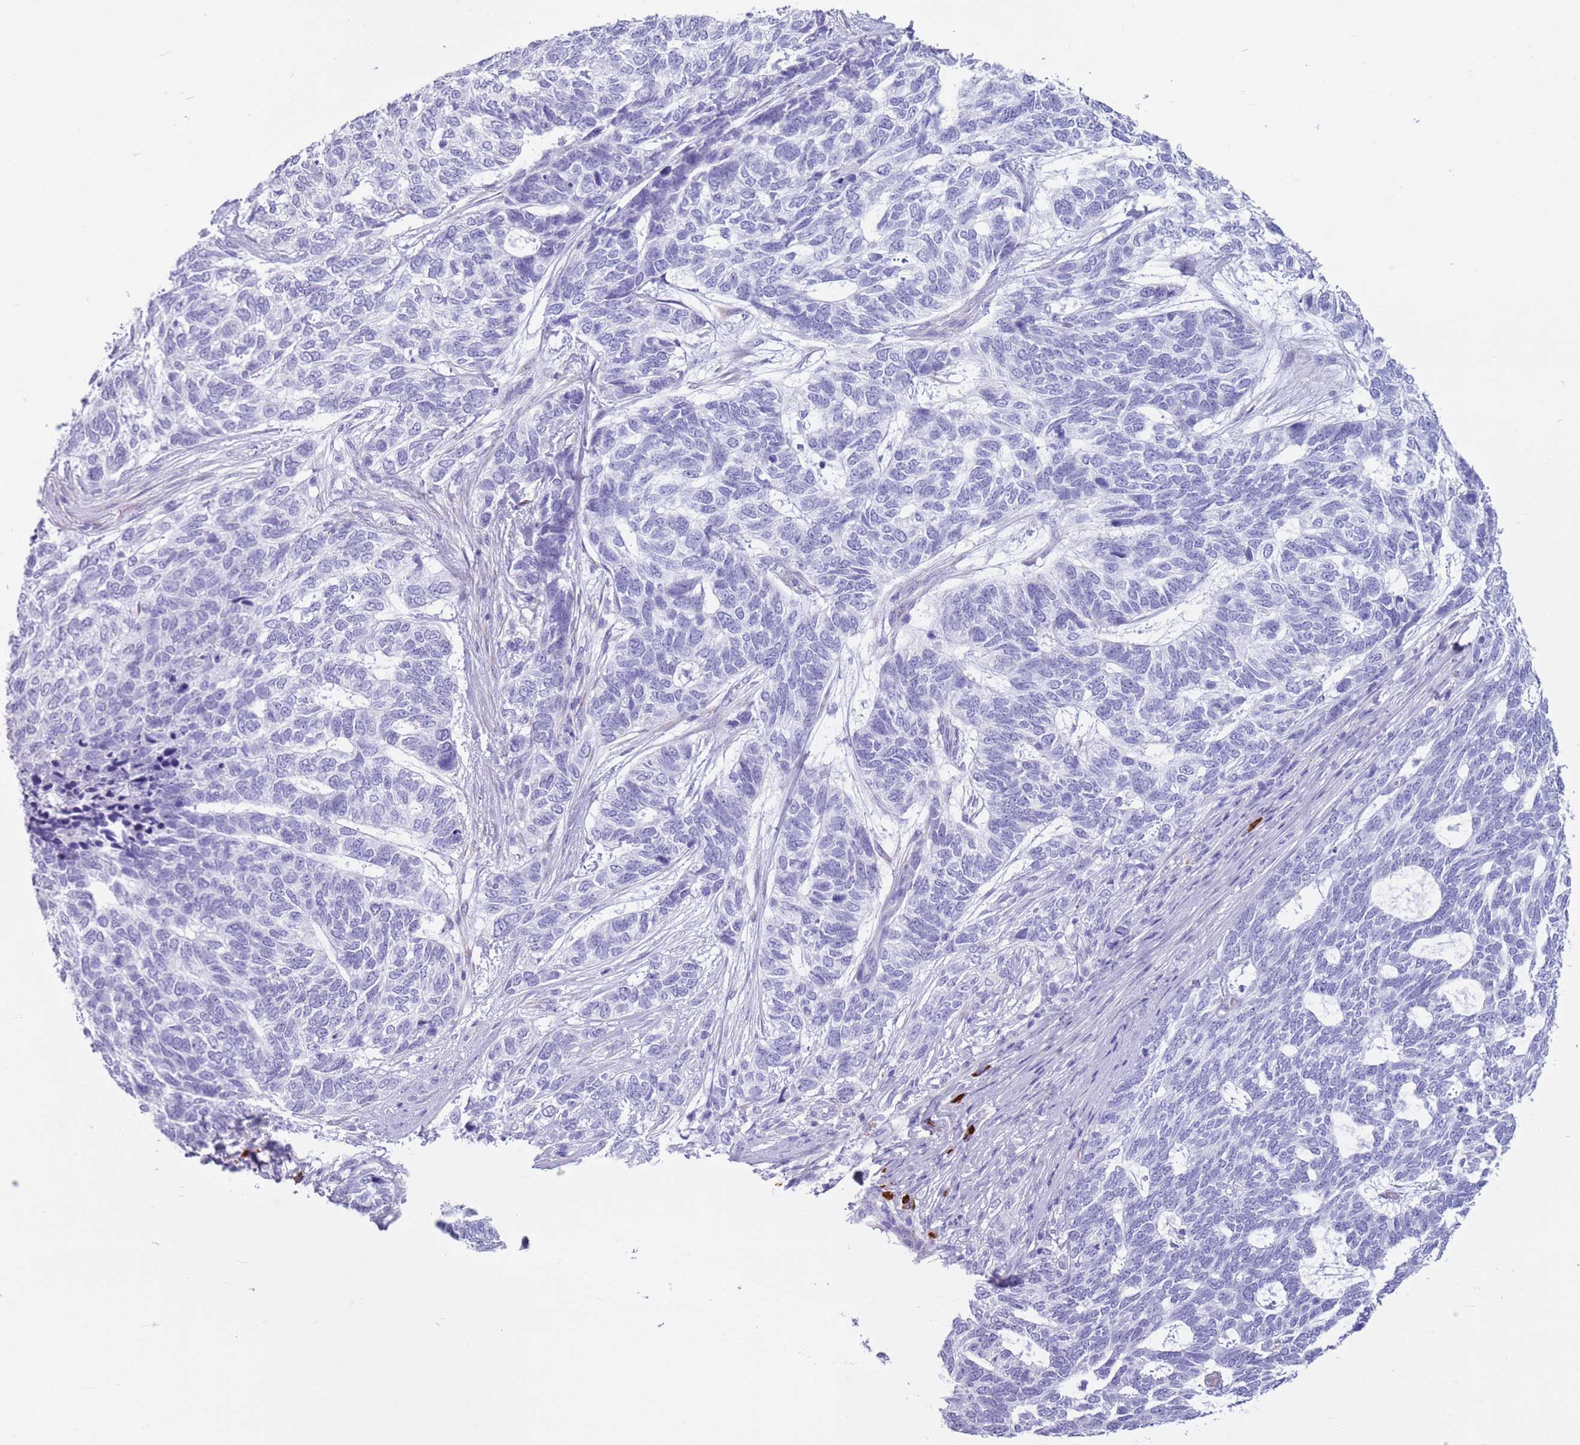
{"staining": {"intensity": "negative", "quantity": "none", "location": "none"}, "tissue": "skin cancer", "cell_type": "Tumor cells", "image_type": "cancer", "snomed": [{"axis": "morphology", "description": "Basal cell carcinoma"}, {"axis": "topography", "description": "Skin"}], "caption": "Tumor cells show no significant expression in basal cell carcinoma (skin). The staining is performed using DAB brown chromogen with nuclei counter-stained in using hematoxylin.", "gene": "LY6G5B", "patient": {"sex": "female", "age": 65}}